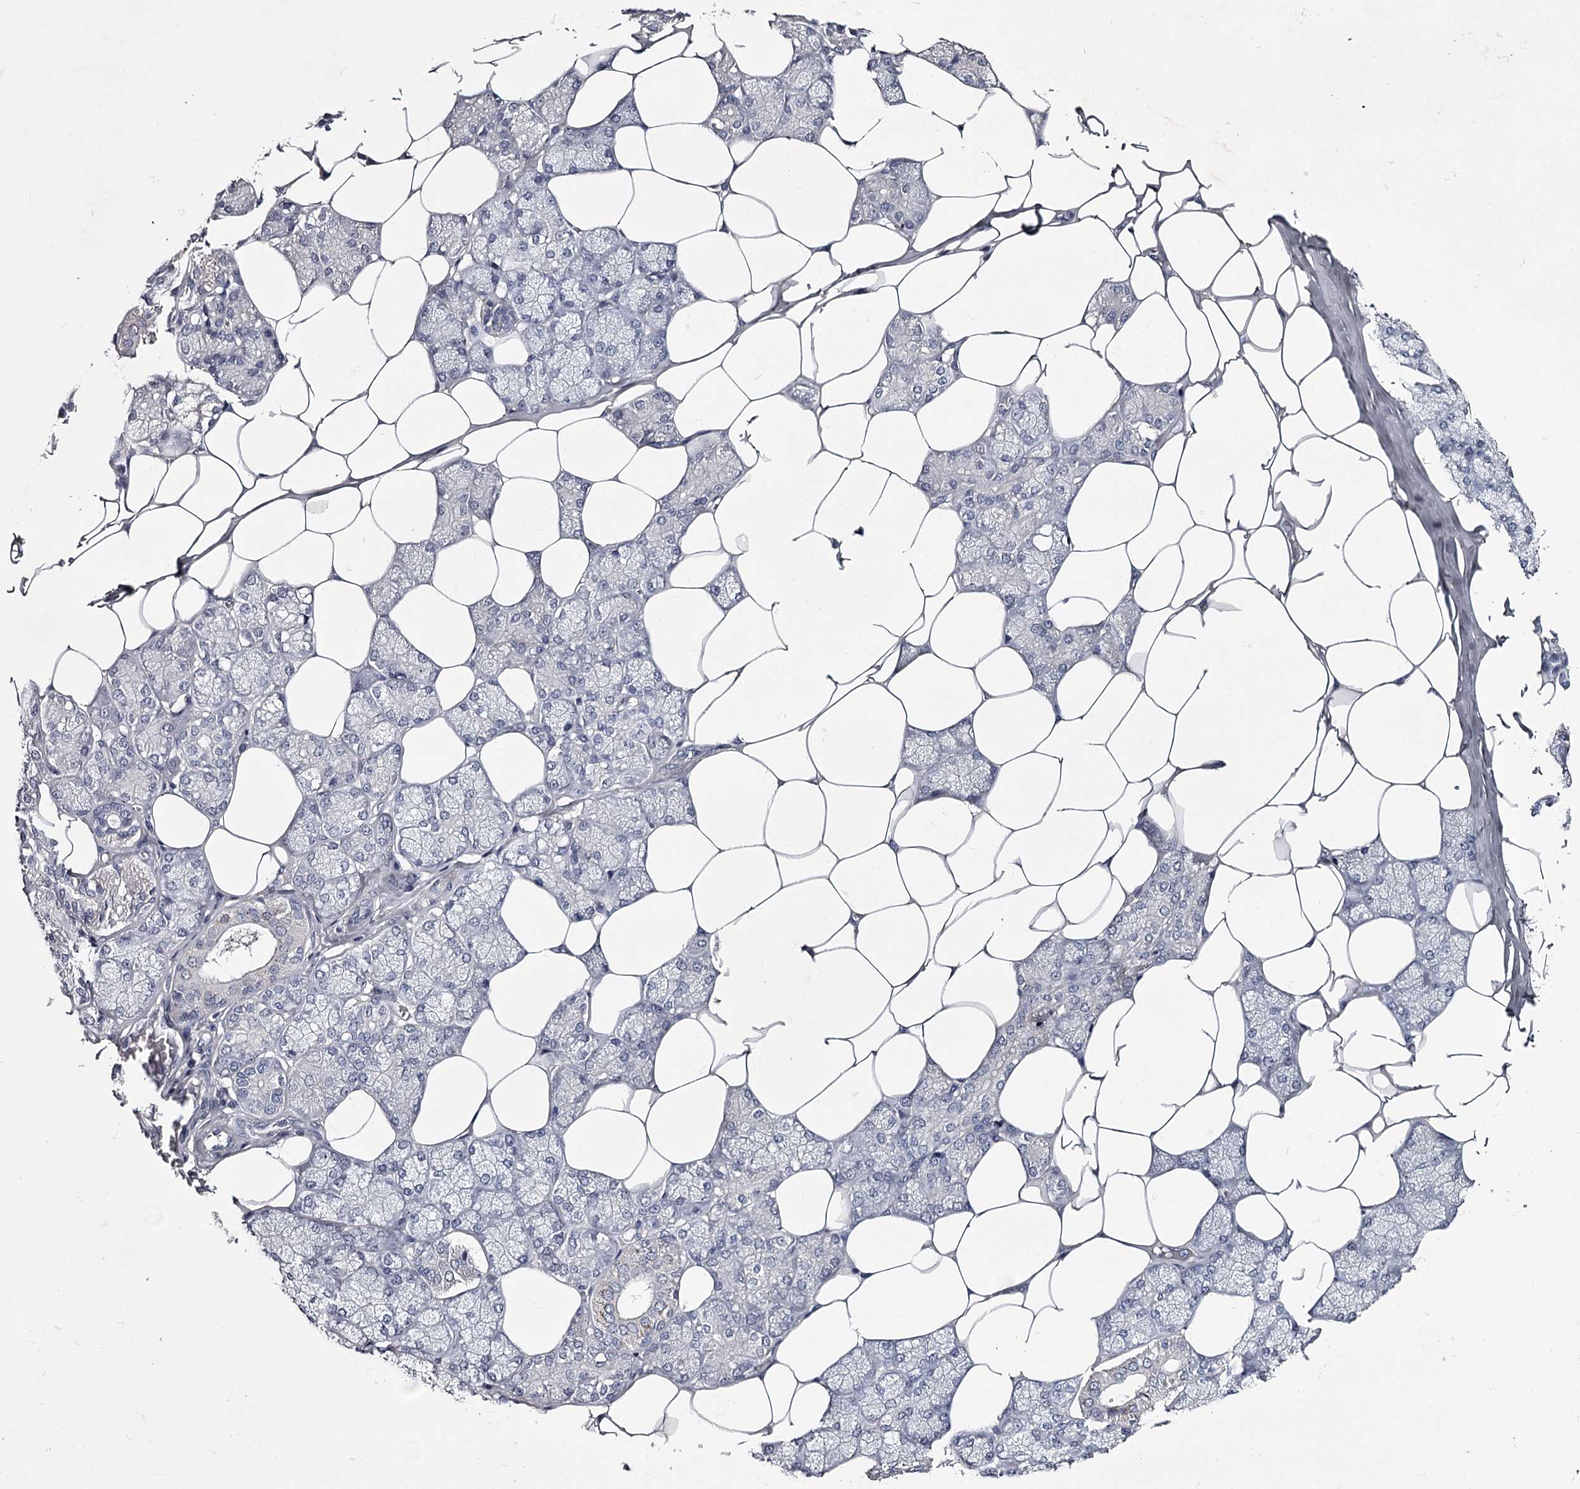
{"staining": {"intensity": "negative", "quantity": "none", "location": "none"}, "tissue": "salivary gland", "cell_type": "Glandular cells", "image_type": "normal", "snomed": [{"axis": "morphology", "description": "Normal tissue, NOS"}, {"axis": "topography", "description": "Salivary gland"}], "caption": "Glandular cells are negative for protein expression in unremarkable human salivary gland.", "gene": "FDXACB1", "patient": {"sex": "male", "age": 62}}